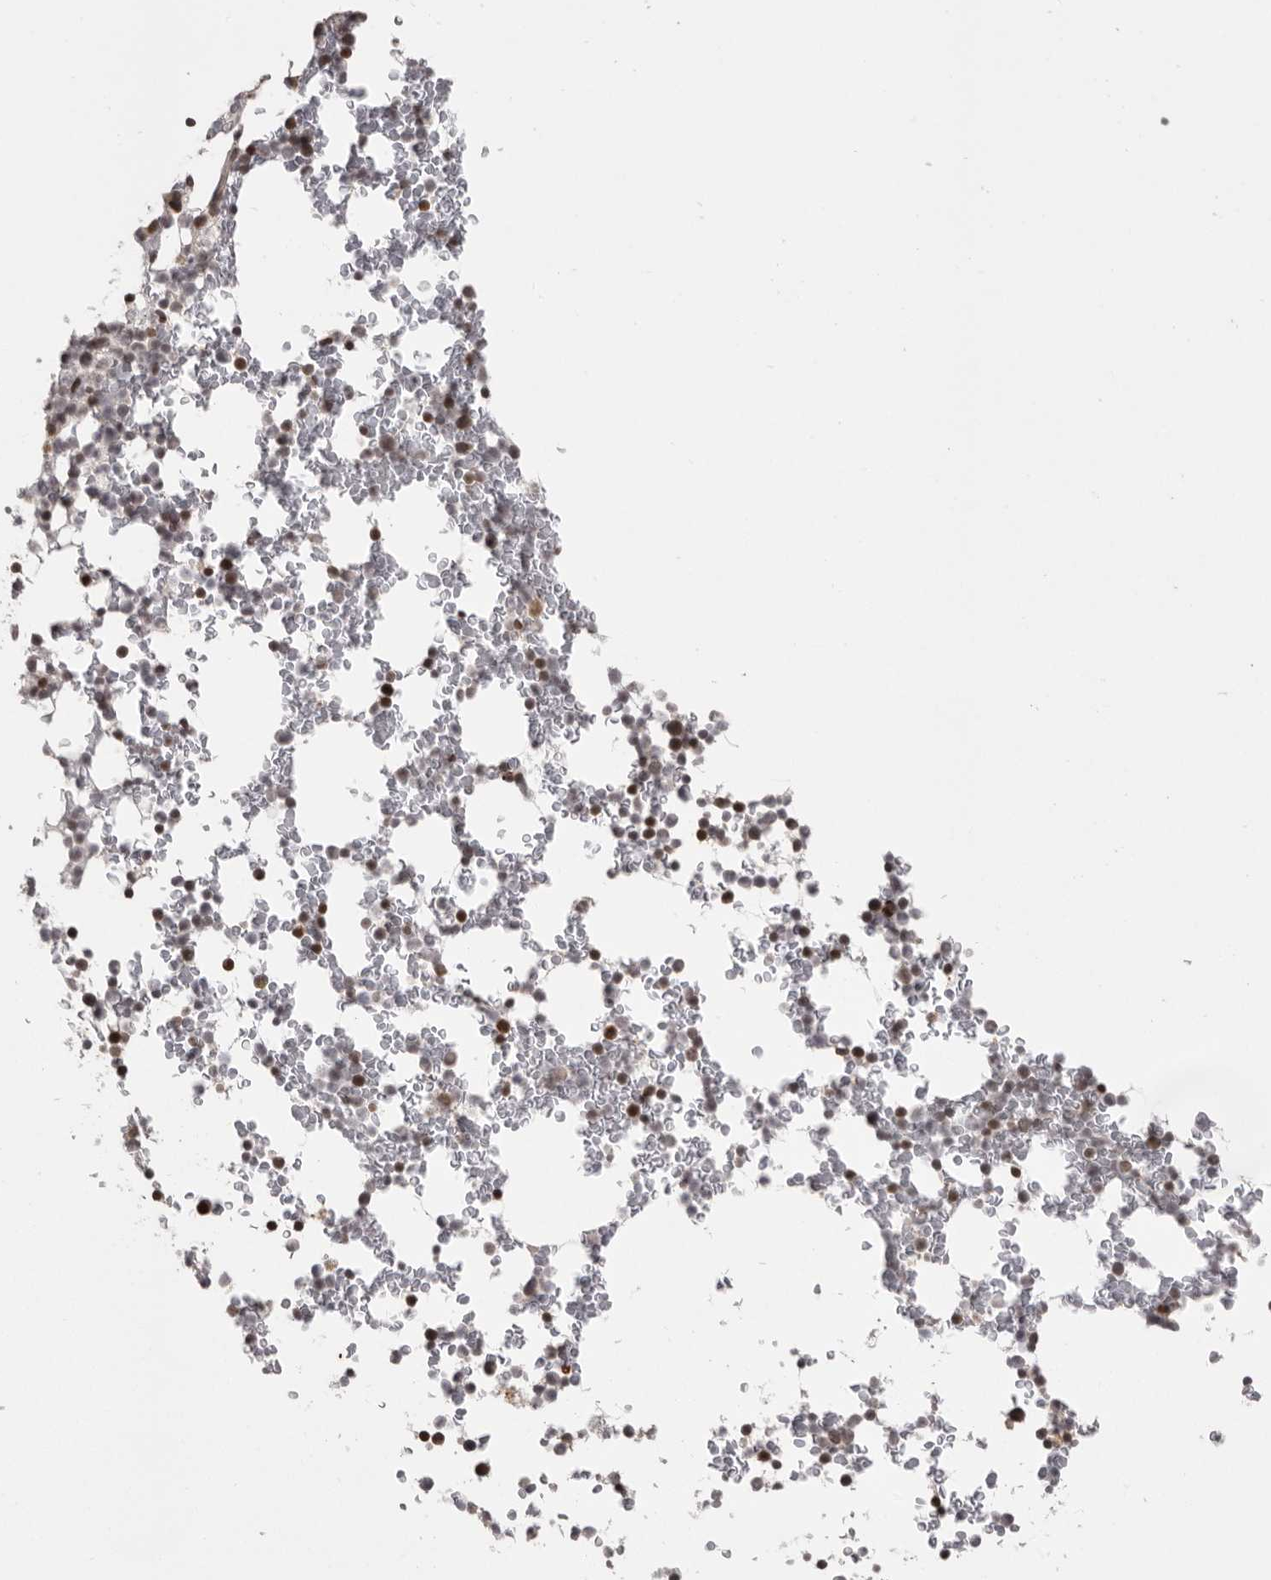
{"staining": {"intensity": "moderate", "quantity": "25%-75%", "location": "nuclear"}, "tissue": "bone marrow", "cell_type": "Hematopoietic cells", "image_type": "normal", "snomed": [{"axis": "morphology", "description": "Normal tissue, NOS"}, {"axis": "topography", "description": "Bone marrow"}], "caption": "A medium amount of moderate nuclear expression is seen in approximately 25%-75% of hematopoietic cells in normal bone marrow.", "gene": "AZIN1", "patient": {"sex": "male", "age": 58}}